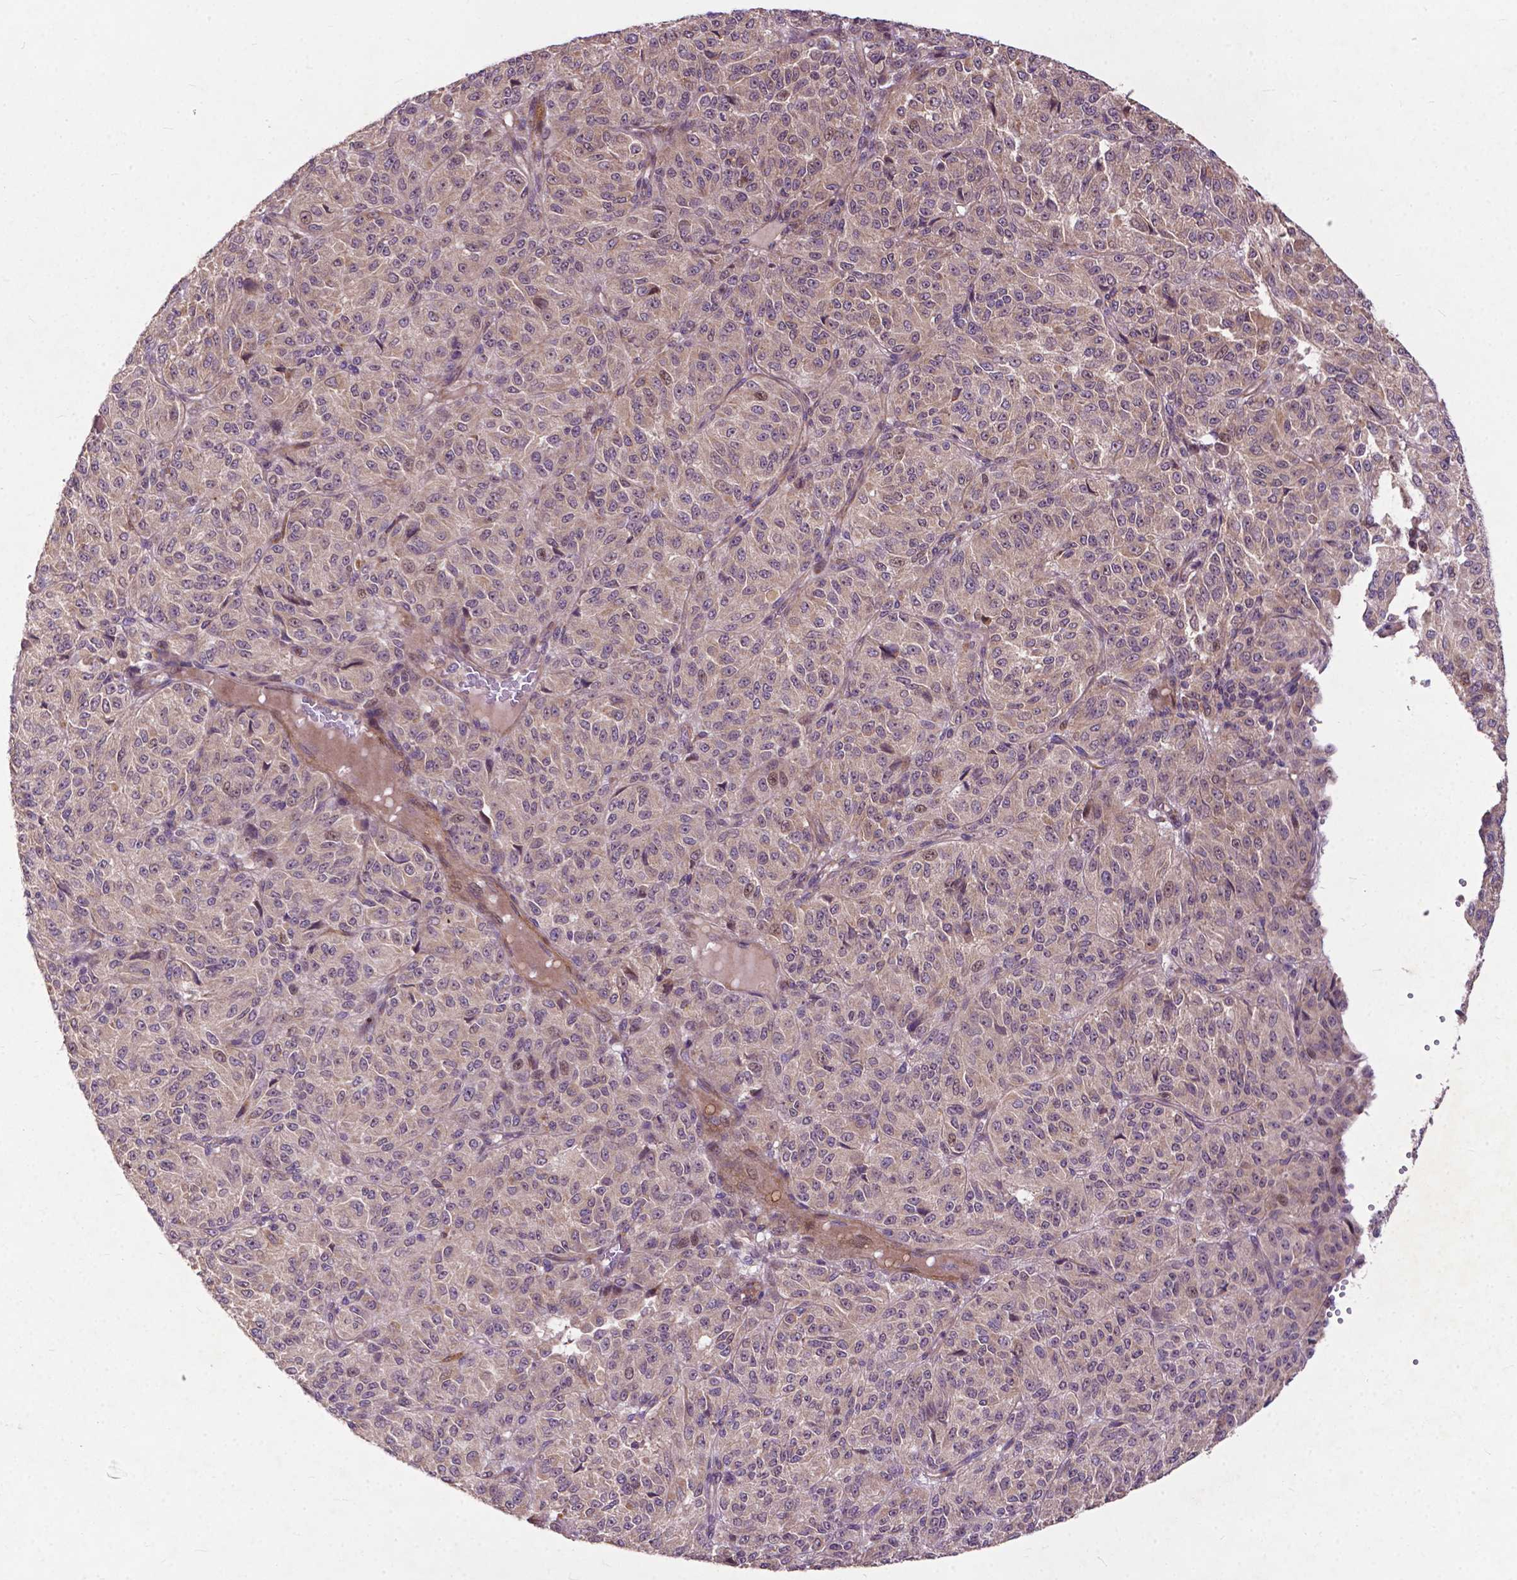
{"staining": {"intensity": "negative", "quantity": "none", "location": "none"}, "tissue": "melanoma", "cell_type": "Tumor cells", "image_type": "cancer", "snomed": [{"axis": "morphology", "description": "Malignant melanoma, Metastatic site"}, {"axis": "topography", "description": "Brain"}], "caption": "This is an immunohistochemistry (IHC) image of malignant melanoma (metastatic site). There is no expression in tumor cells.", "gene": "PARP3", "patient": {"sex": "female", "age": 56}}